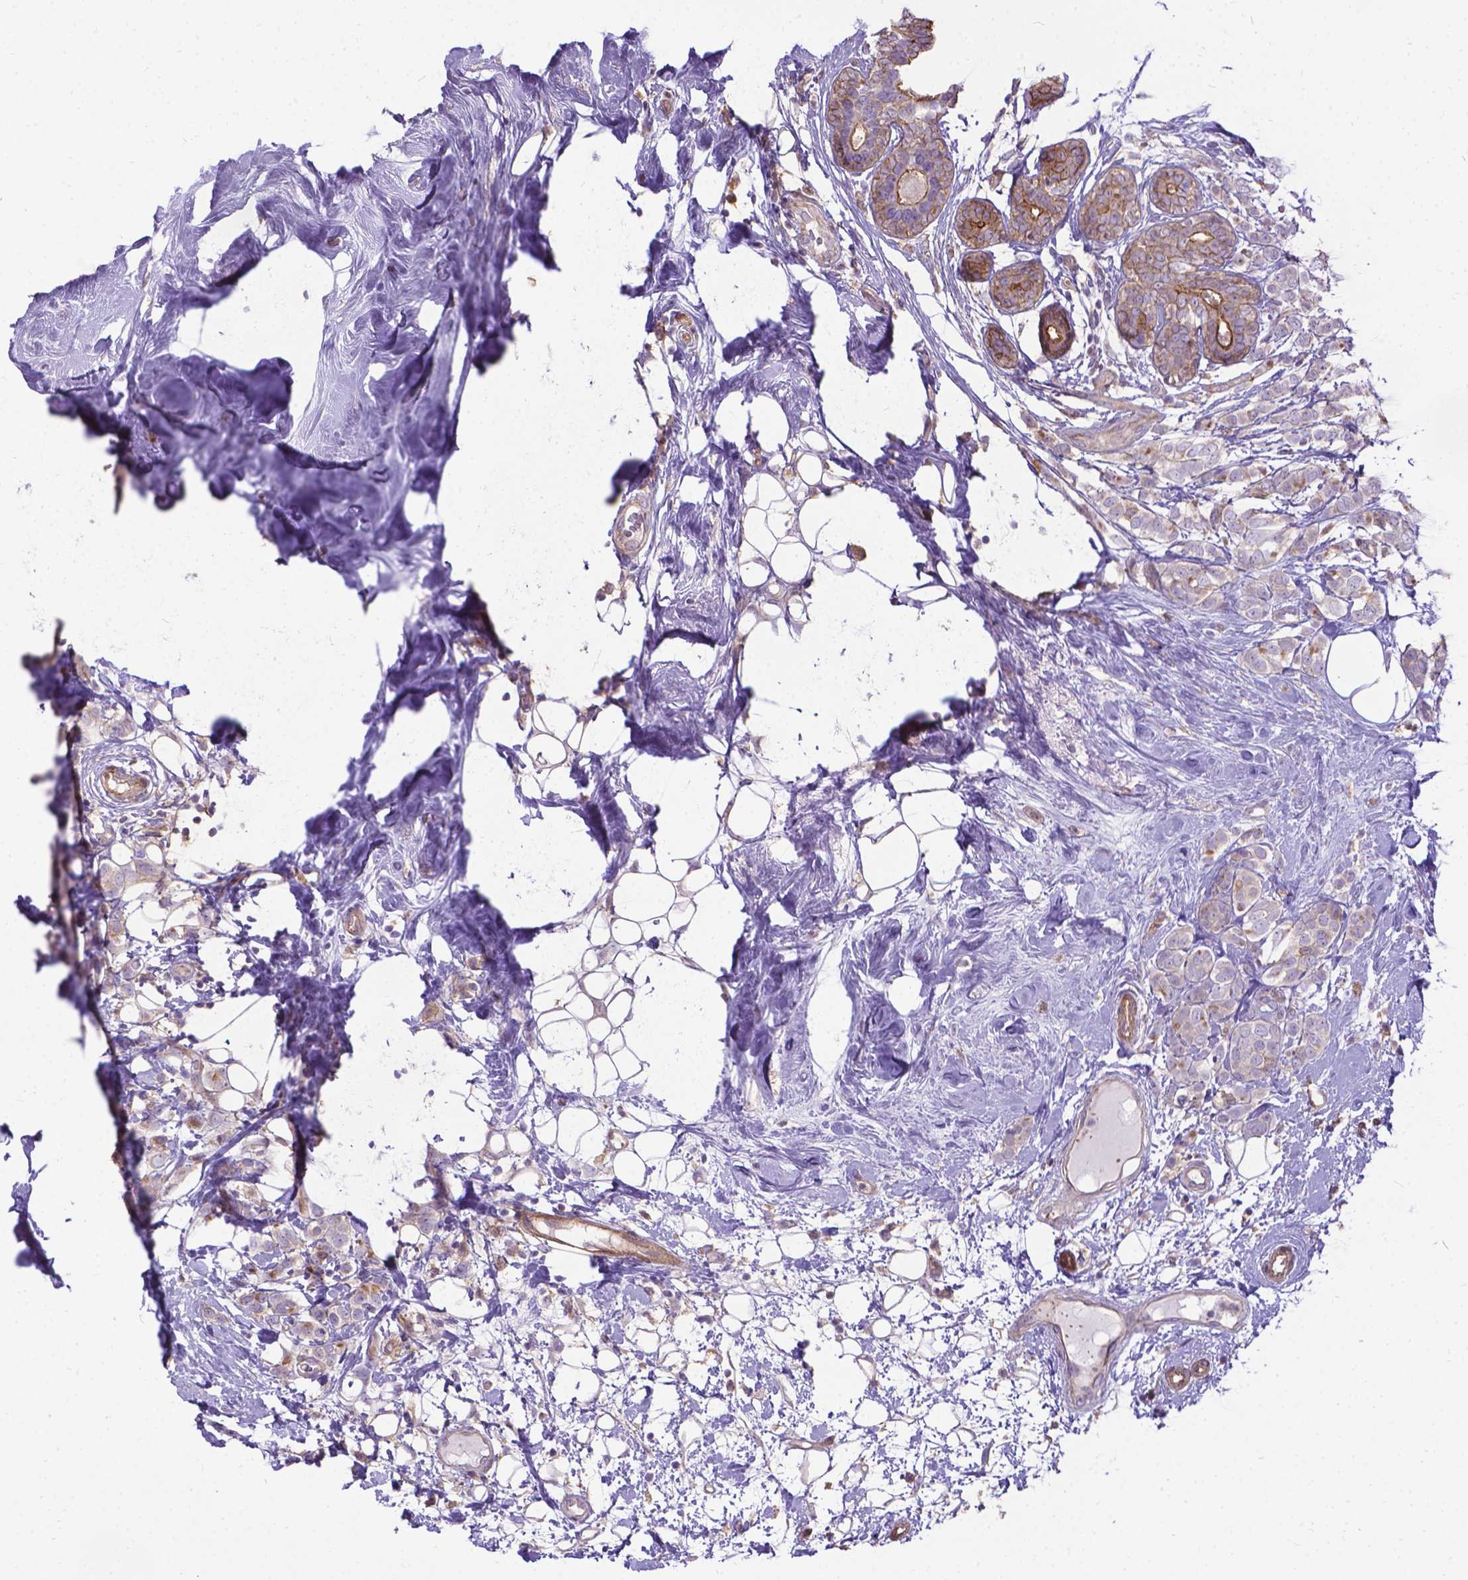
{"staining": {"intensity": "negative", "quantity": "none", "location": "none"}, "tissue": "breast cancer", "cell_type": "Tumor cells", "image_type": "cancer", "snomed": [{"axis": "morphology", "description": "Lobular carcinoma"}, {"axis": "topography", "description": "Breast"}], "caption": "Immunohistochemistry of human lobular carcinoma (breast) reveals no positivity in tumor cells.", "gene": "CFAP299", "patient": {"sex": "female", "age": 49}}